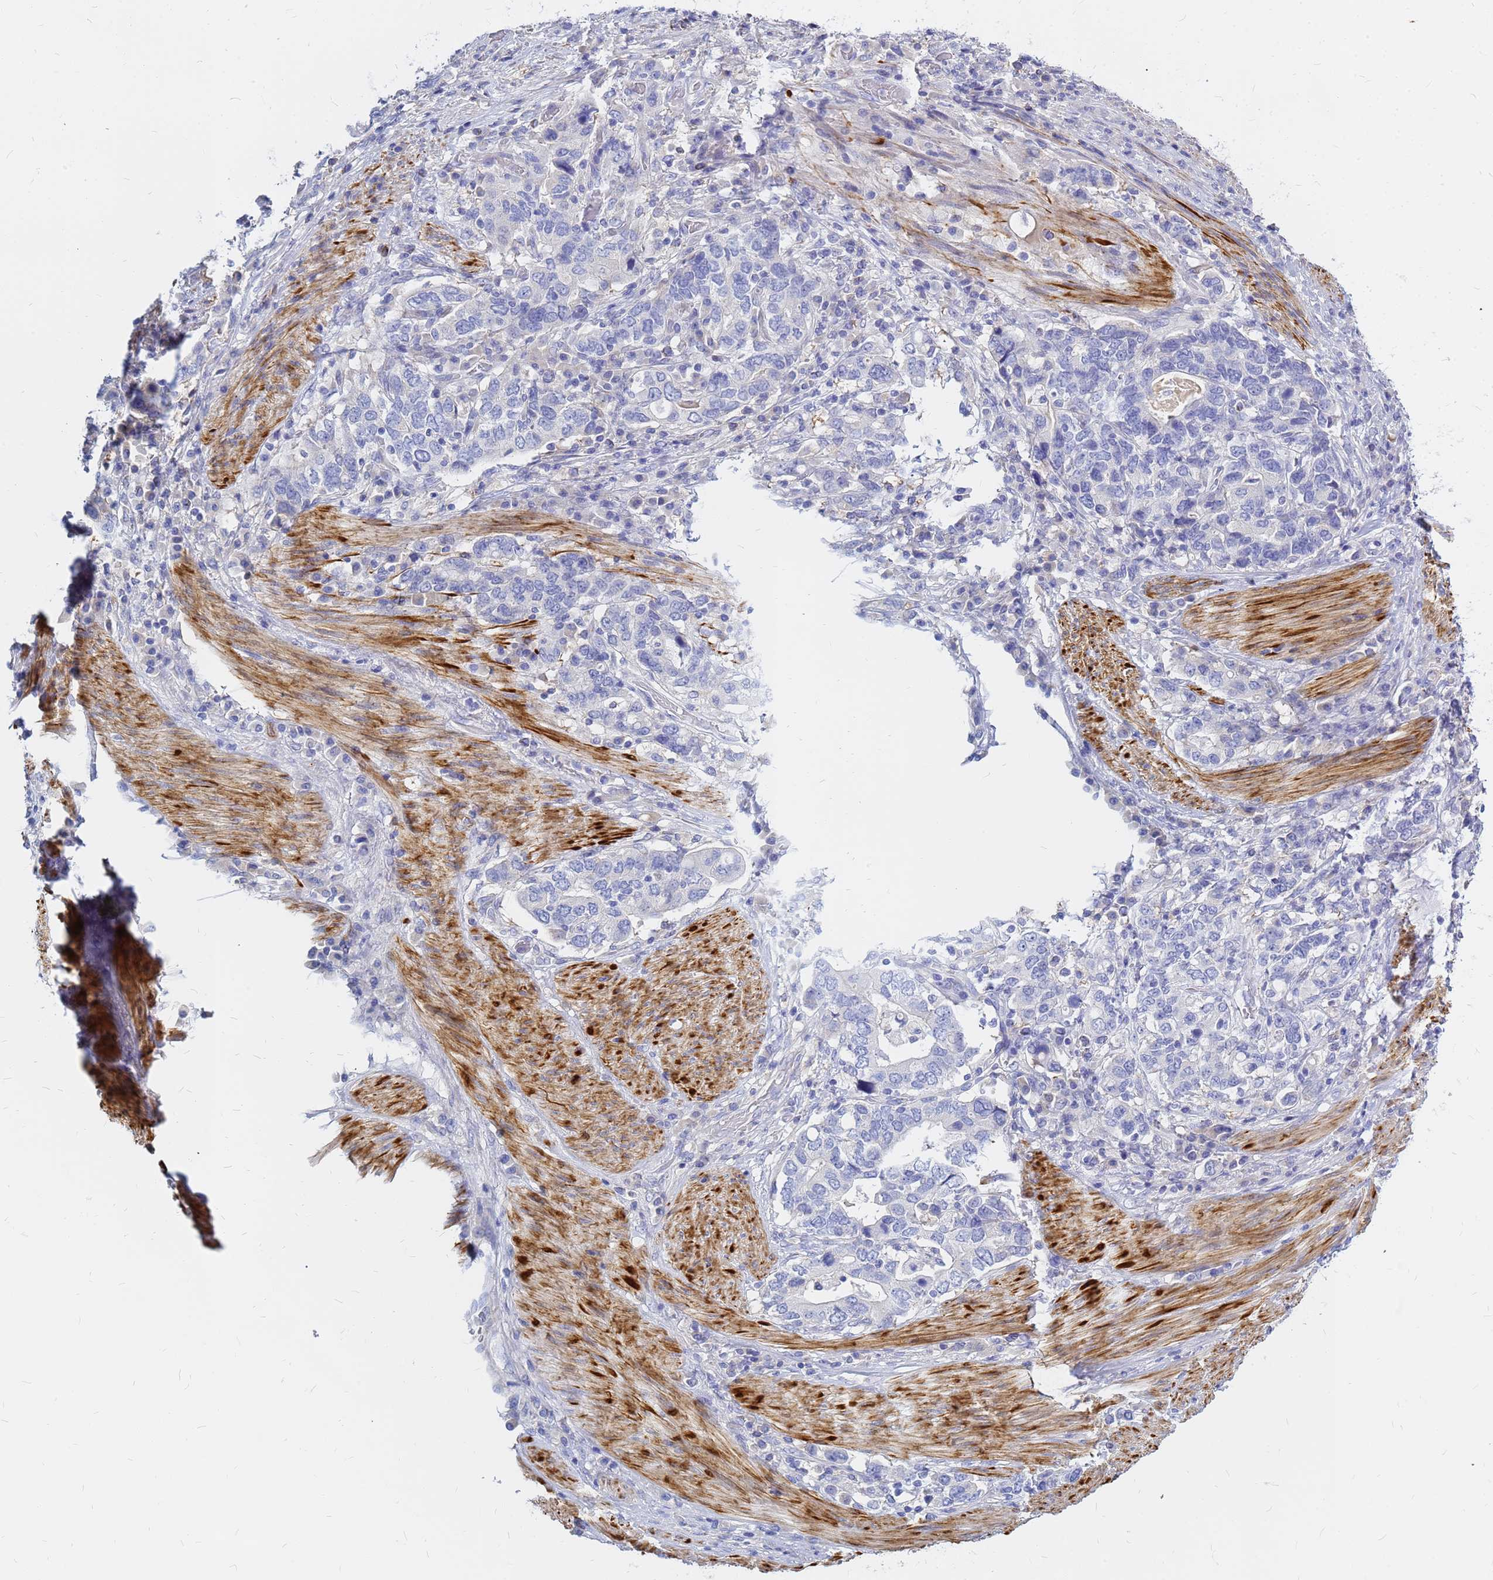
{"staining": {"intensity": "negative", "quantity": "none", "location": "none"}, "tissue": "stomach cancer", "cell_type": "Tumor cells", "image_type": "cancer", "snomed": [{"axis": "morphology", "description": "Adenocarcinoma, NOS"}, {"axis": "topography", "description": "Stomach, upper"}, {"axis": "topography", "description": "Stomach"}], "caption": "Immunohistochemical staining of stomach cancer (adenocarcinoma) displays no significant staining in tumor cells.", "gene": "ZNF552", "patient": {"sex": "male", "age": 62}}